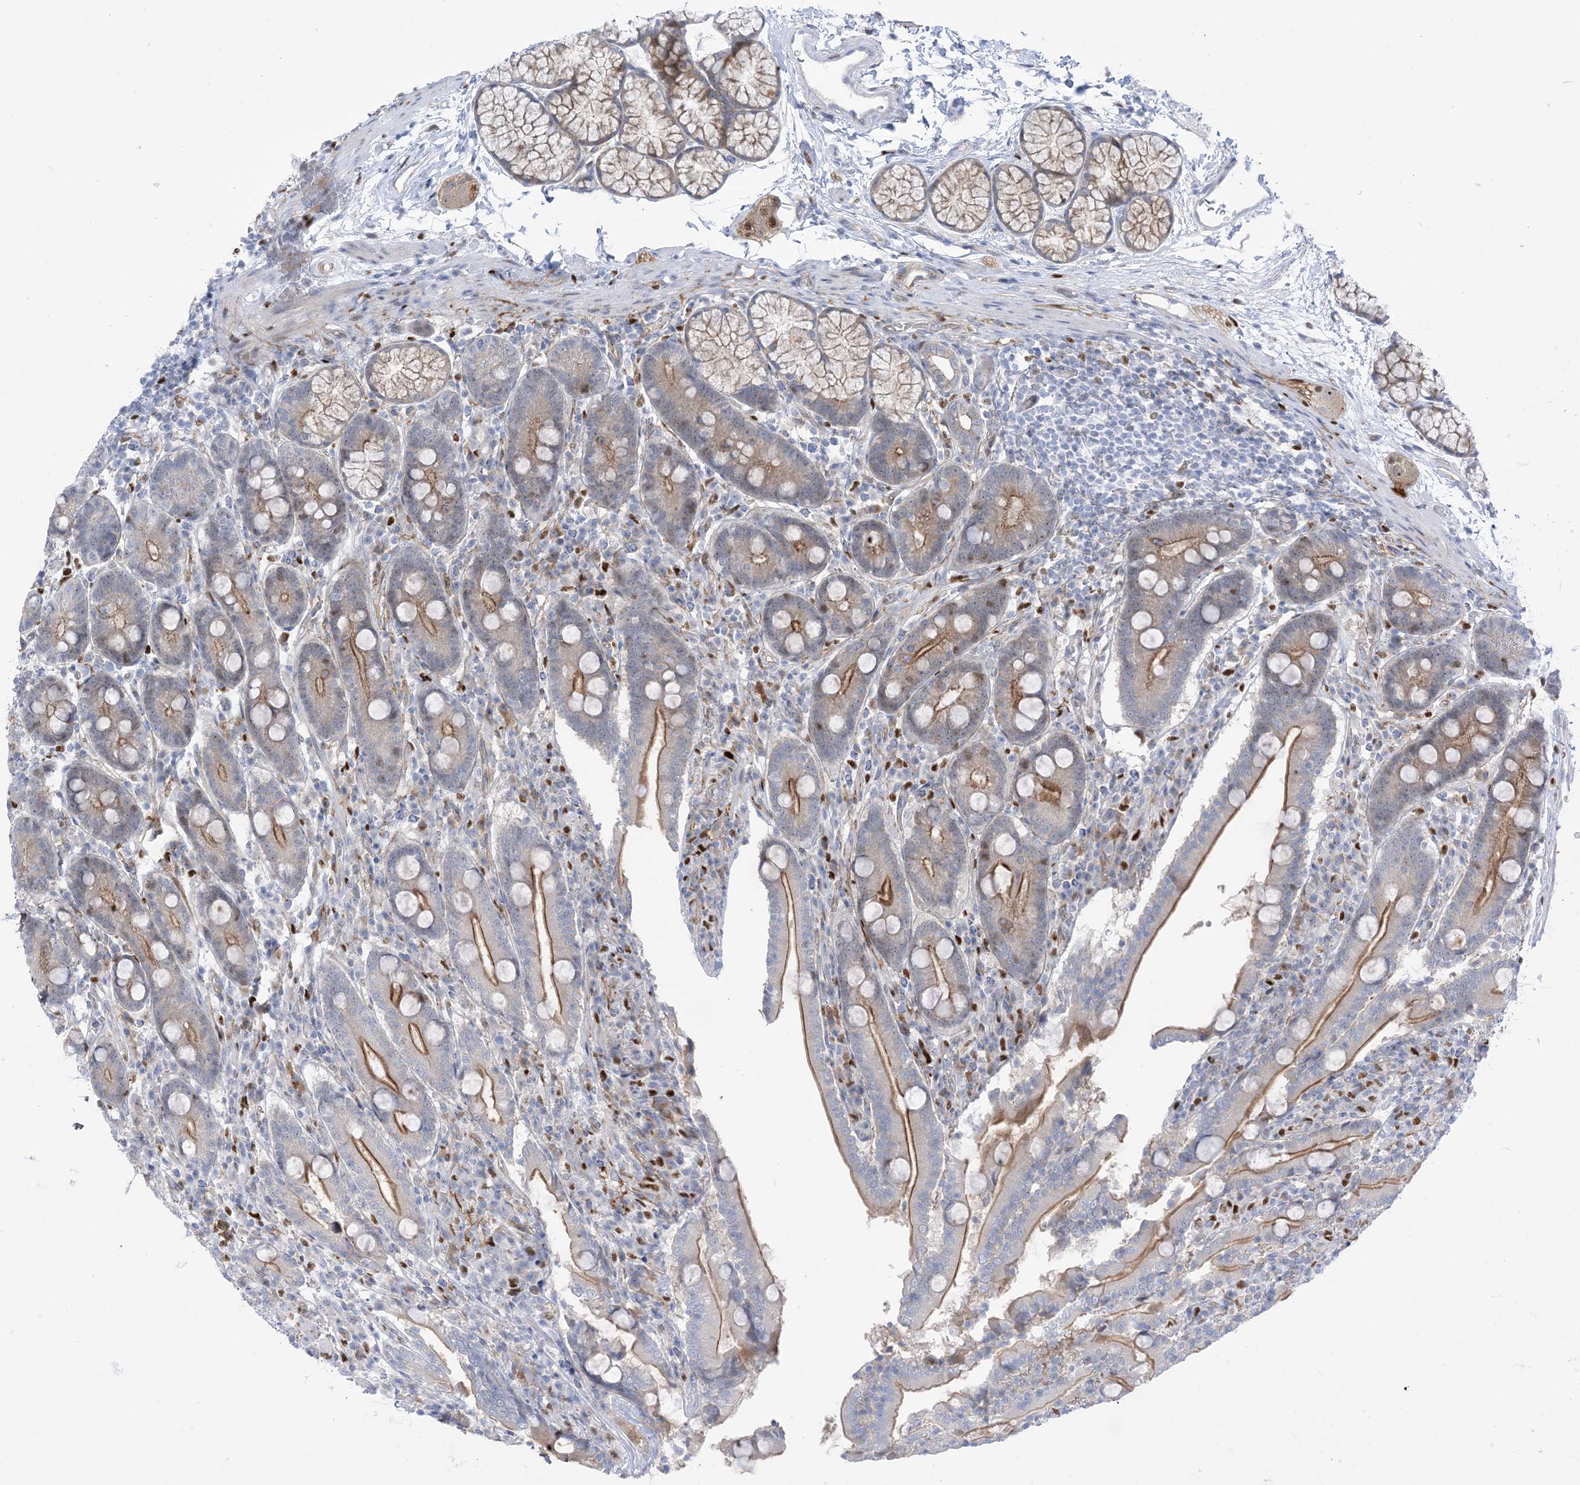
{"staining": {"intensity": "moderate", "quantity": ">75%", "location": "cytoplasmic/membranous,nuclear"}, "tissue": "duodenum", "cell_type": "Glandular cells", "image_type": "normal", "snomed": [{"axis": "morphology", "description": "Normal tissue, NOS"}, {"axis": "topography", "description": "Duodenum"}], "caption": "Normal duodenum demonstrates moderate cytoplasmic/membranous,nuclear positivity in approximately >75% of glandular cells.", "gene": "MARS2", "patient": {"sex": "male", "age": 35}}